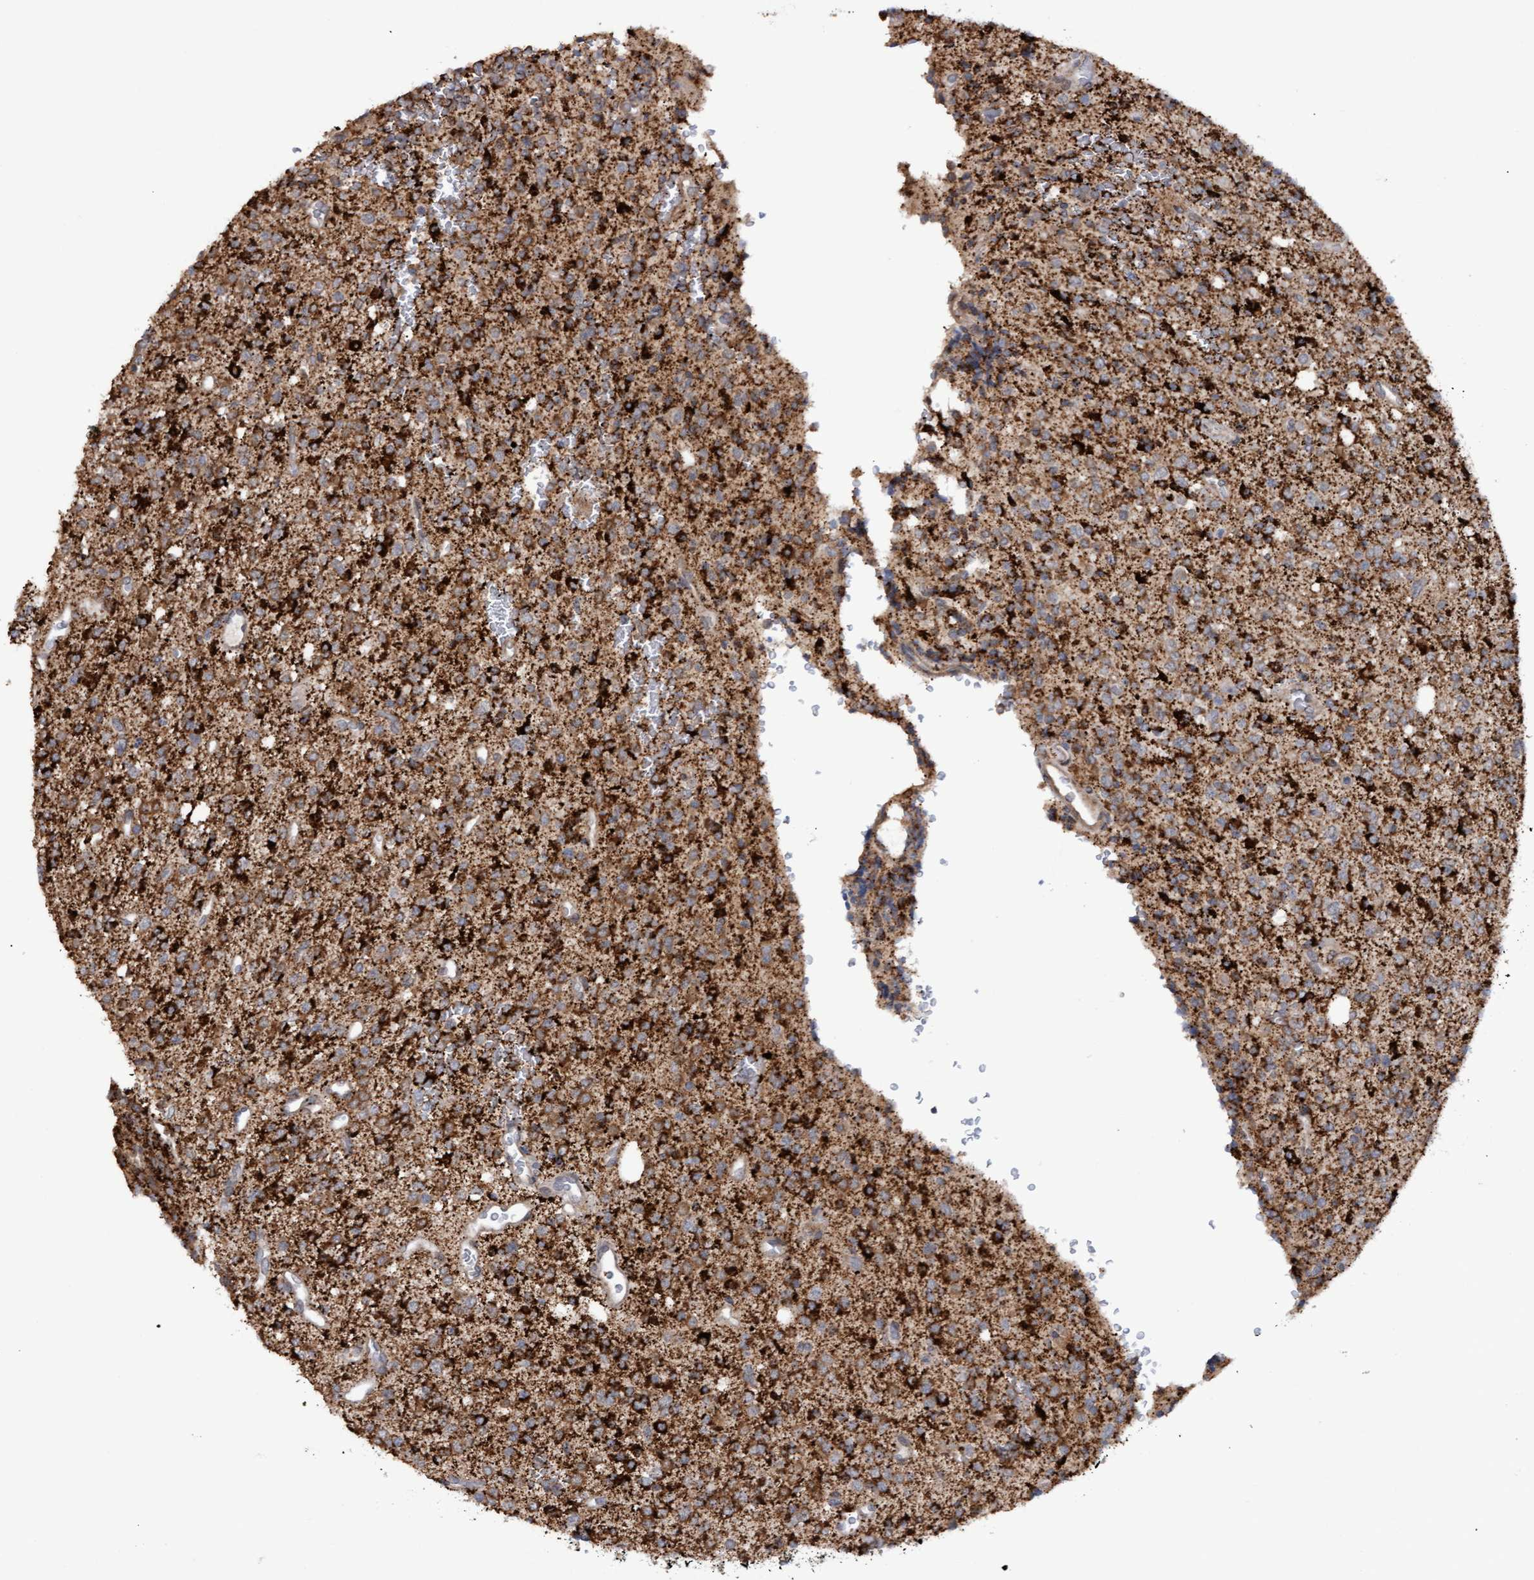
{"staining": {"intensity": "strong", "quantity": "25%-75%", "location": "cytoplasmic/membranous"}, "tissue": "glioma", "cell_type": "Tumor cells", "image_type": "cancer", "snomed": [{"axis": "morphology", "description": "Glioma, malignant, High grade"}, {"axis": "topography", "description": "Brain"}], "caption": "A high amount of strong cytoplasmic/membranous expression is present in about 25%-75% of tumor cells in glioma tissue.", "gene": "MGLL", "patient": {"sex": "male", "age": 34}}